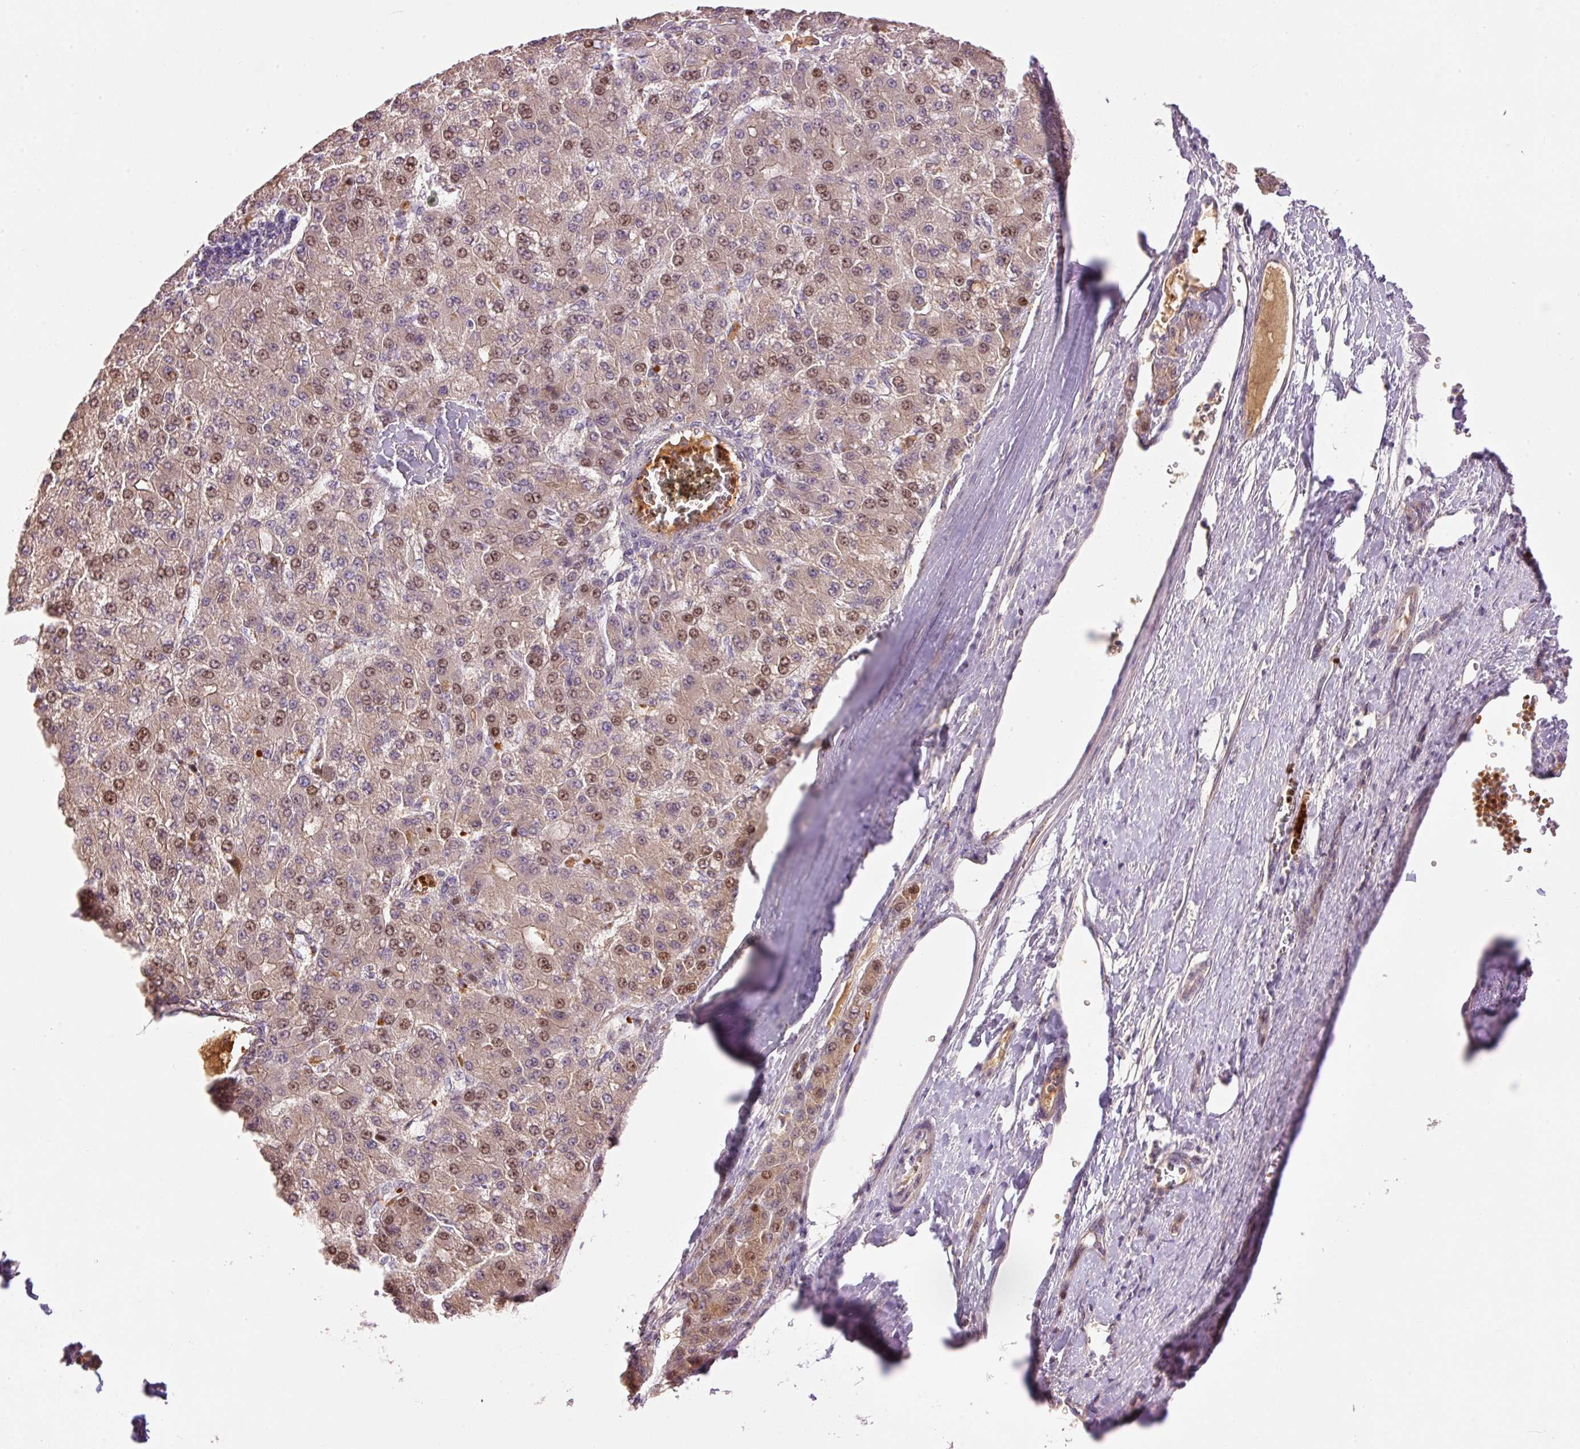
{"staining": {"intensity": "moderate", "quantity": ">75%", "location": "cytoplasmic/membranous,nuclear"}, "tissue": "liver cancer", "cell_type": "Tumor cells", "image_type": "cancer", "snomed": [{"axis": "morphology", "description": "Carcinoma, Hepatocellular, NOS"}, {"axis": "topography", "description": "Liver"}], "caption": "Human liver cancer stained with a protein marker exhibits moderate staining in tumor cells.", "gene": "CMTM8", "patient": {"sex": "male", "age": 67}}